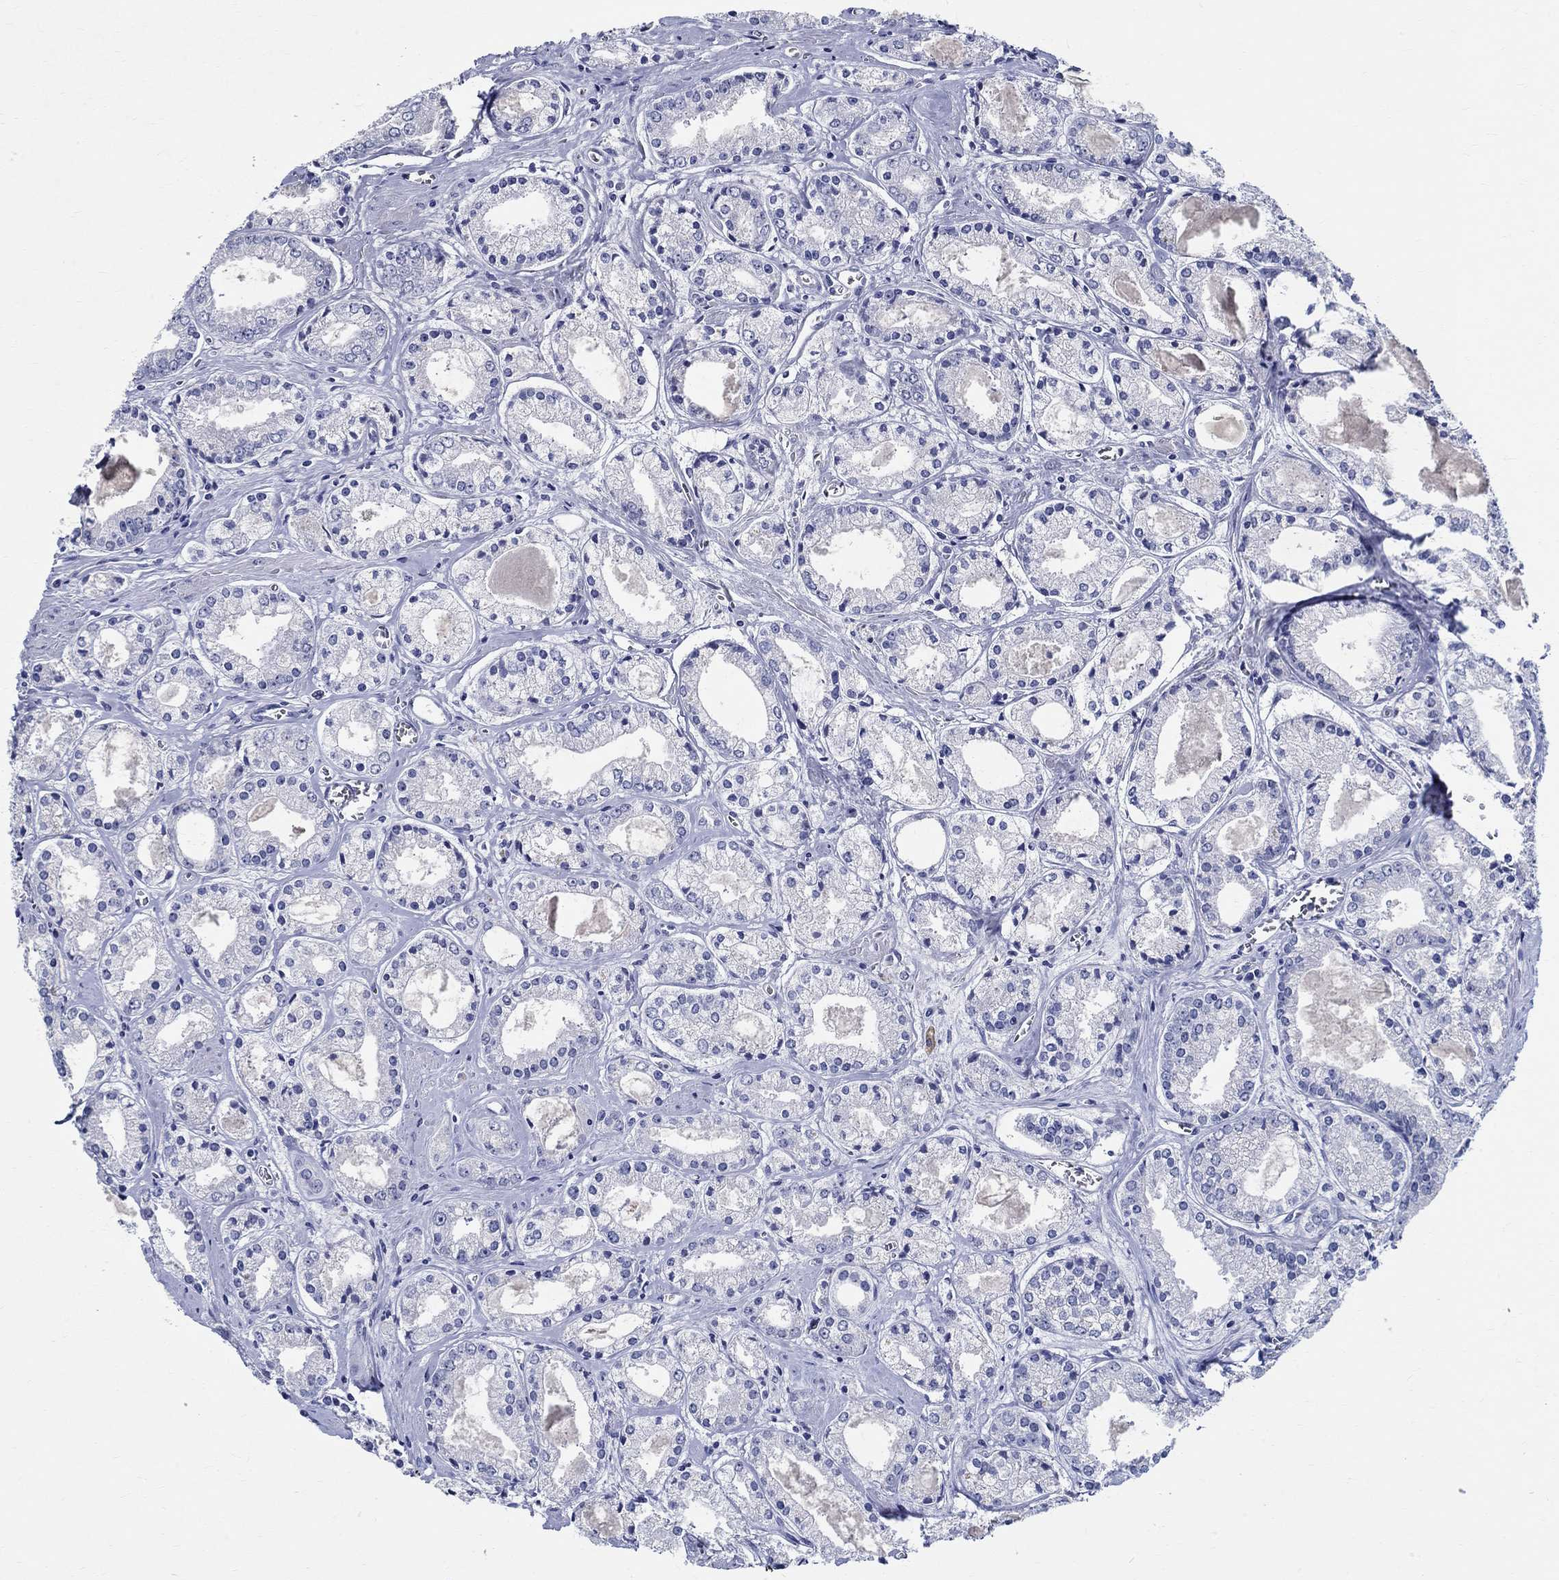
{"staining": {"intensity": "negative", "quantity": "none", "location": "none"}, "tissue": "prostate cancer", "cell_type": "Tumor cells", "image_type": "cancer", "snomed": [{"axis": "morphology", "description": "Adenocarcinoma, NOS"}, {"axis": "topography", "description": "Prostate"}], "caption": "A photomicrograph of human adenocarcinoma (prostate) is negative for staining in tumor cells.", "gene": "CETN1", "patient": {"sex": "male", "age": 72}}